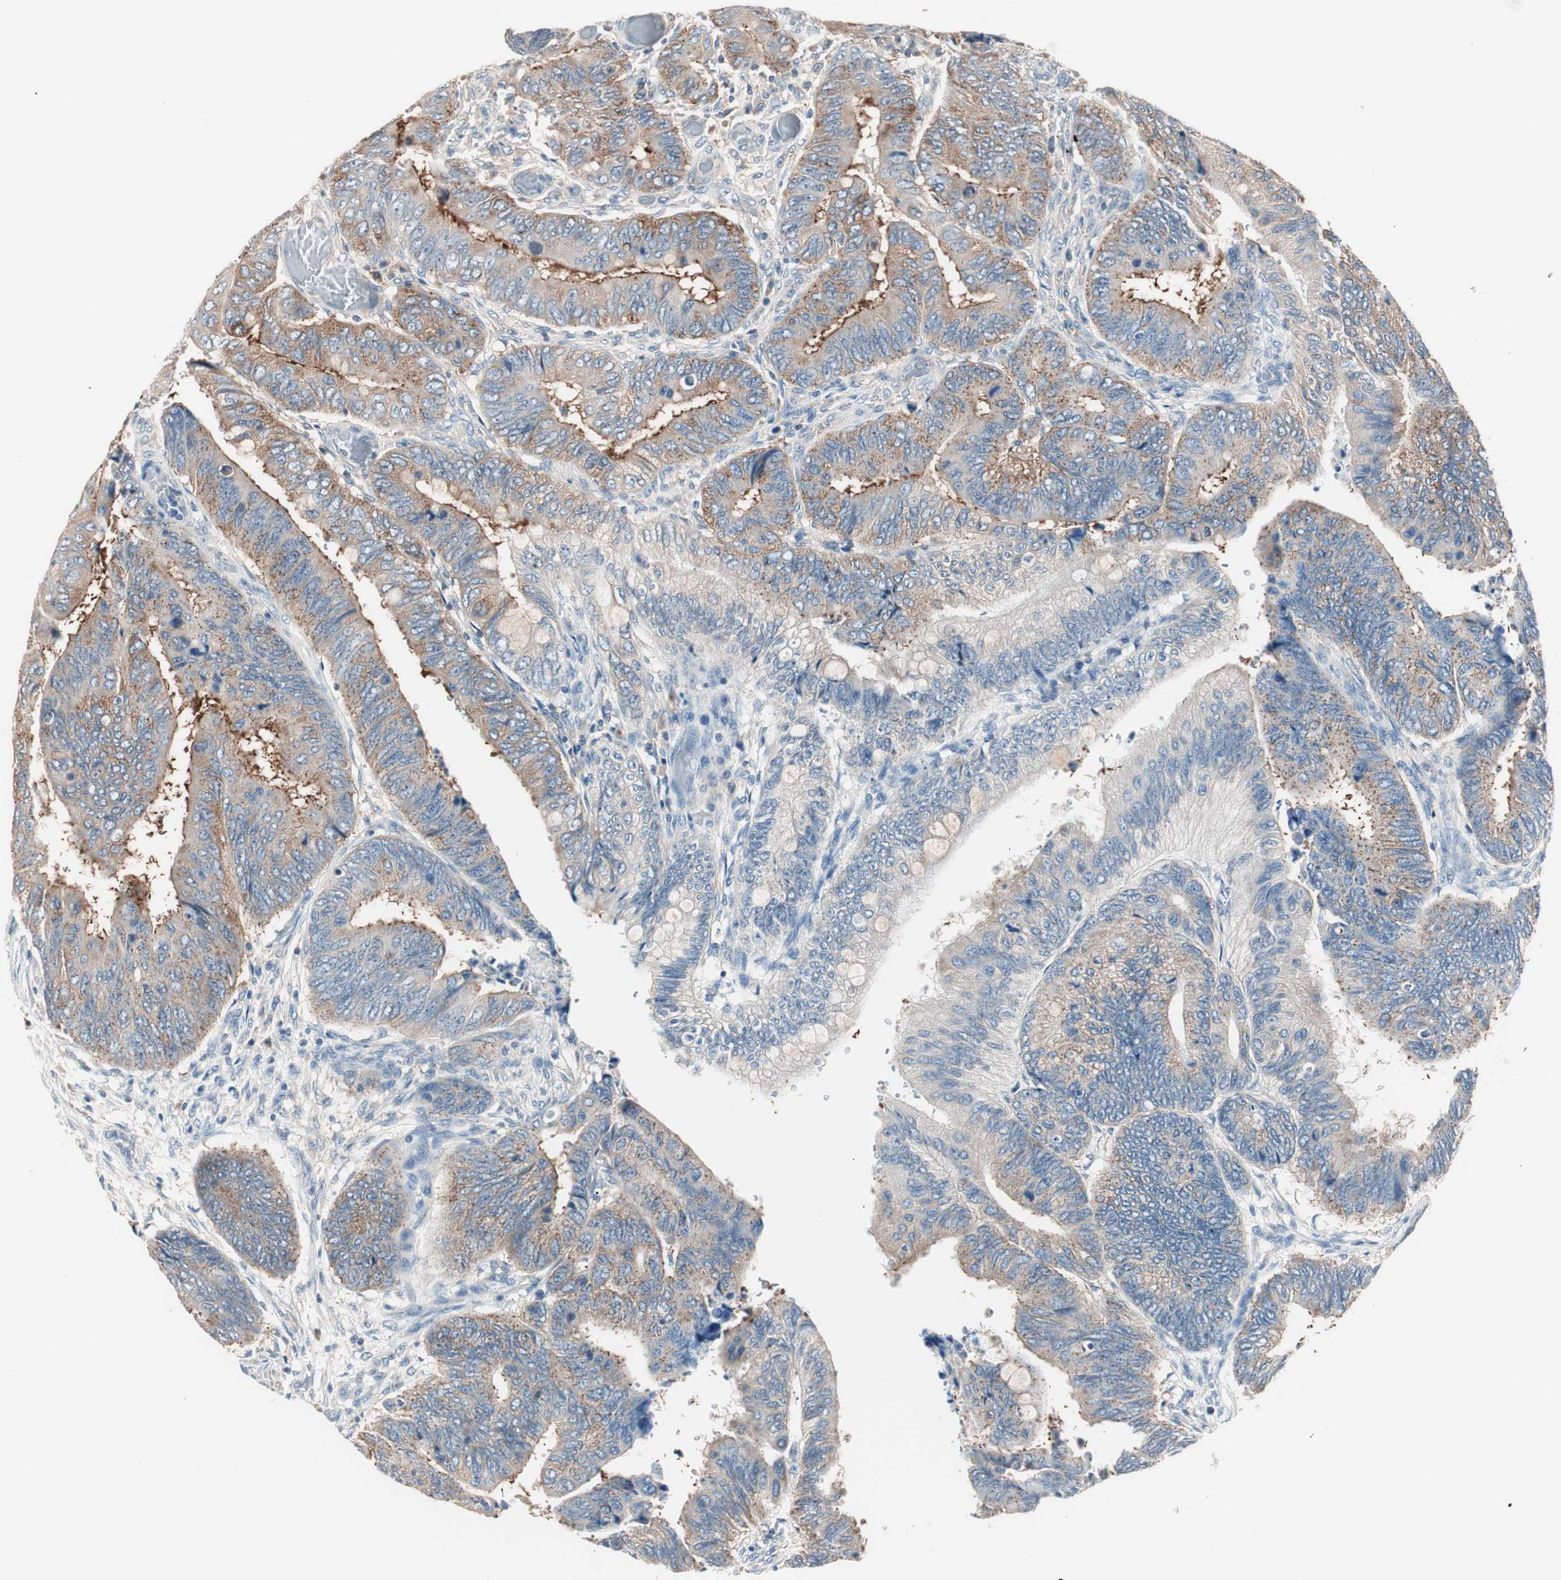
{"staining": {"intensity": "weak", "quantity": "25%-75%", "location": "cytoplasmic/membranous"}, "tissue": "colorectal cancer", "cell_type": "Tumor cells", "image_type": "cancer", "snomed": [{"axis": "morphology", "description": "Normal tissue, NOS"}, {"axis": "morphology", "description": "Adenocarcinoma, NOS"}, {"axis": "topography", "description": "Rectum"}, {"axis": "topography", "description": "Peripheral nerve tissue"}], "caption": "Immunohistochemical staining of colorectal cancer reveals low levels of weak cytoplasmic/membranous protein positivity in approximately 25%-75% of tumor cells.", "gene": "RAD54B", "patient": {"sex": "male", "age": 92}}